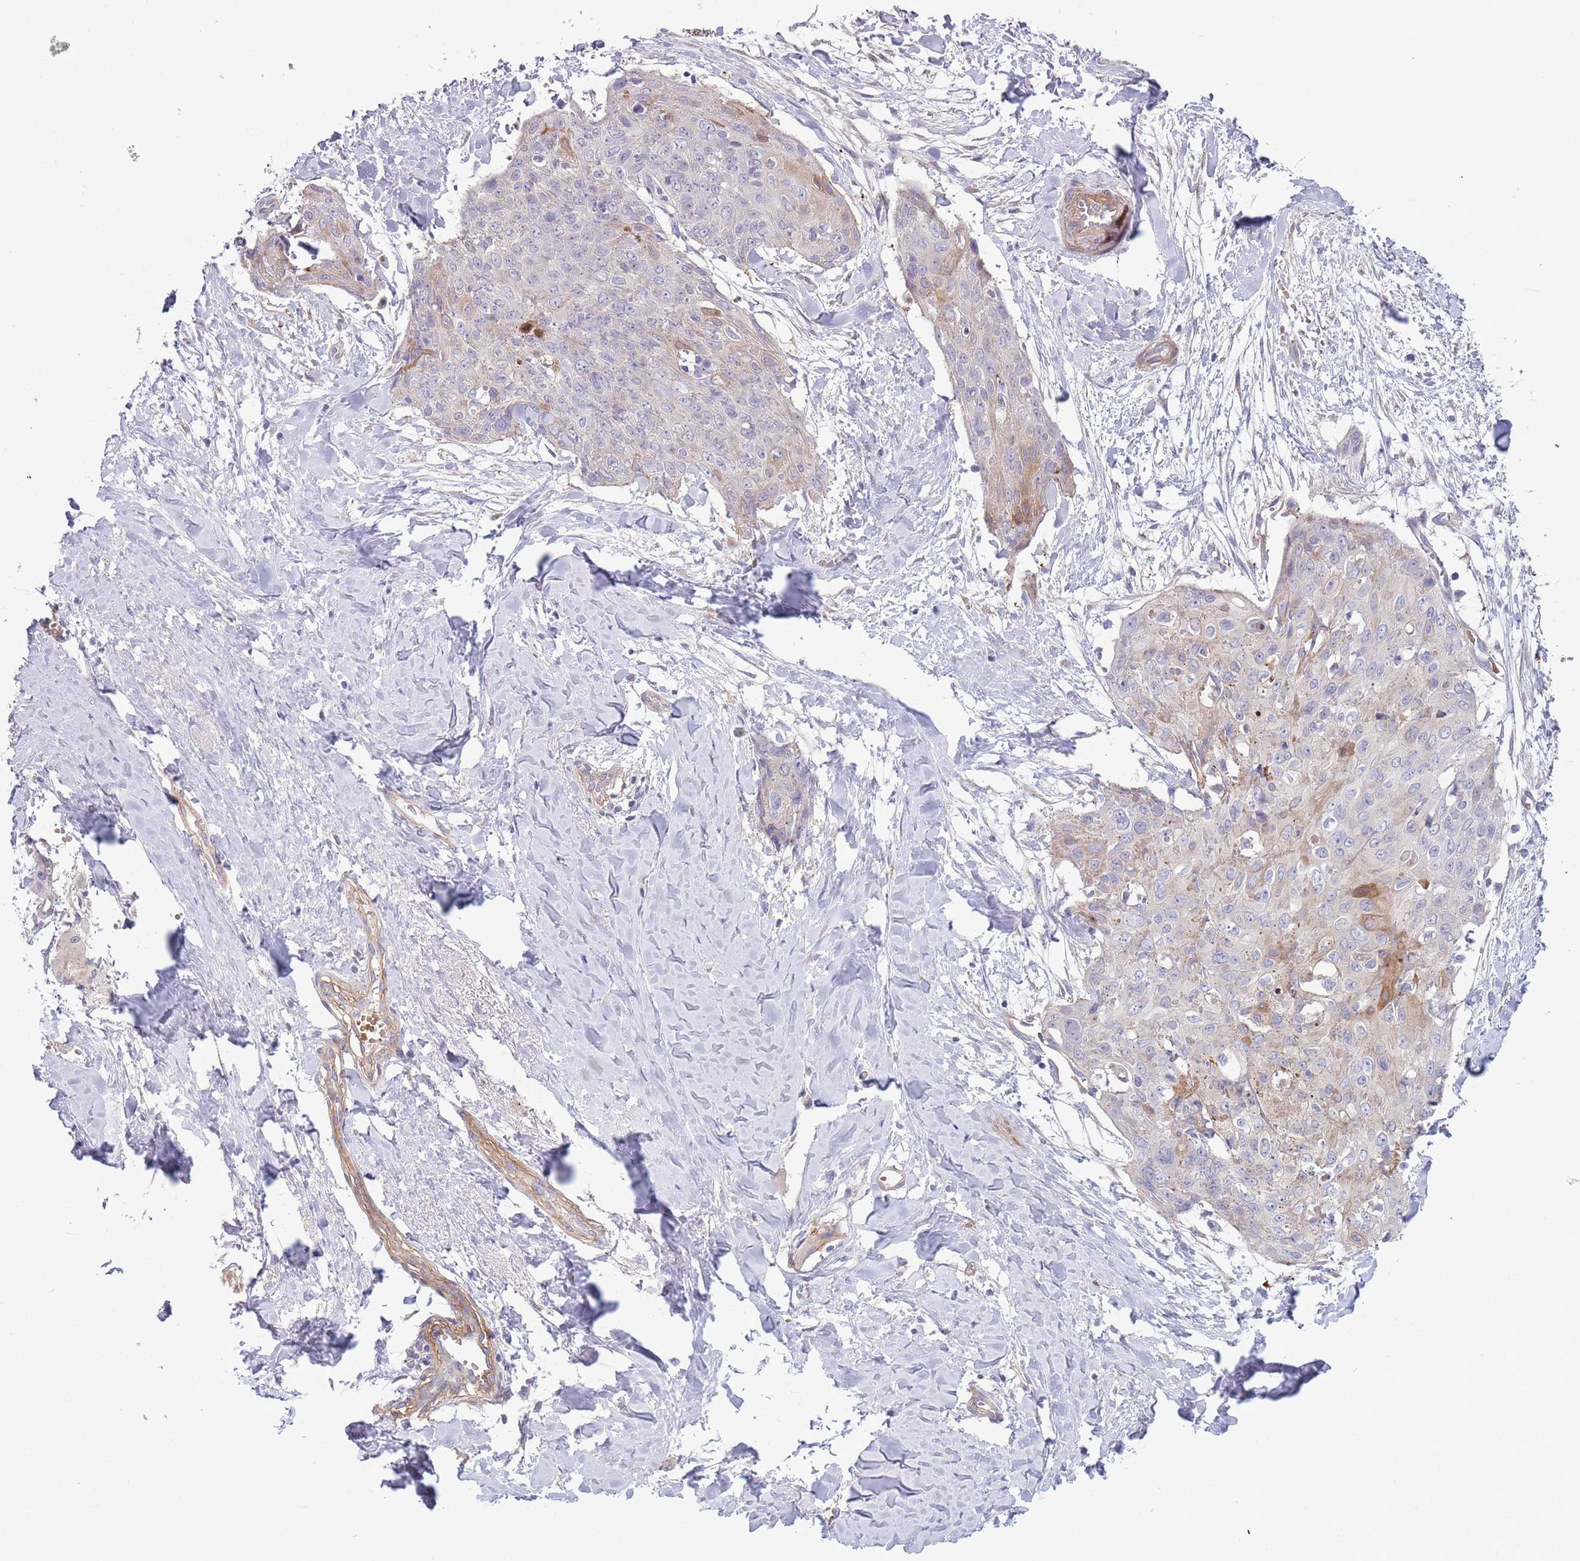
{"staining": {"intensity": "weak", "quantity": "<25%", "location": "cytoplasmic/membranous"}, "tissue": "skin cancer", "cell_type": "Tumor cells", "image_type": "cancer", "snomed": [{"axis": "morphology", "description": "Squamous cell carcinoma, NOS"}, {"axis": "topography", "description": "Skin"}, {"axis": "topography", "description": "Vulva"}], "caption": "An immunohistochemistry (IHC) histopathology image of squamous cell carcinoma (skin) is shown. There is no staining in tumor cells of squamous cell carcinoma (skin).", "gene": "TINAGL1", "patient": {"sex": "female", "age": 85}}